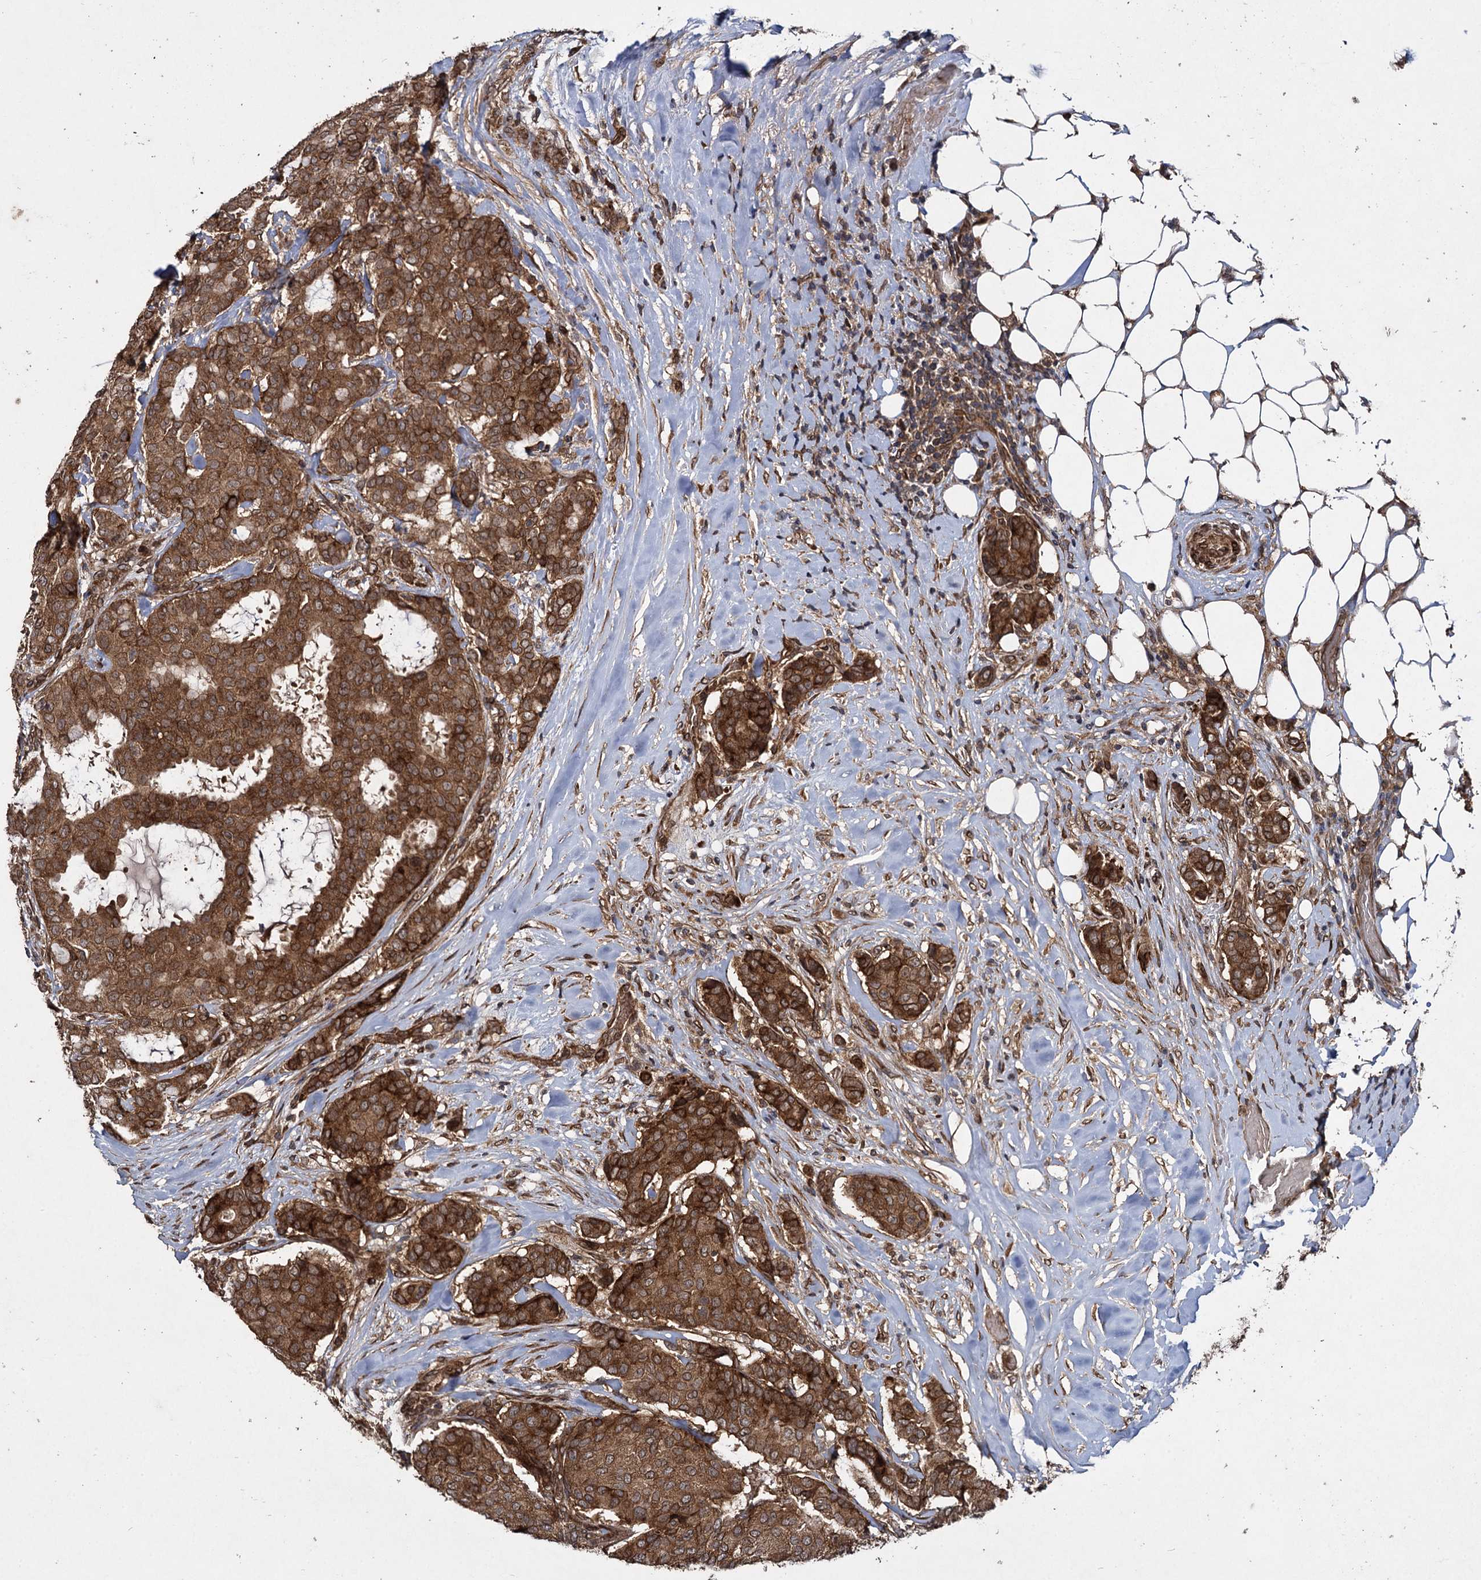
{"staining": {"intensity": "strong", "quantity": ">75%", "location": "cytoplasmic/membranous"}, "tissue": "breast cancer", "cell_type": "Tumor cells", "image_type": "cancer", "snomed": [{"axis": "morphology", "description": "Duct carcinoma"}, {"axis": "topography", "description": "Breast"}], "caption": "A high amount of strong cytoplasmic/membranous staining is identified in approximately >75% of tumor cells in breast invasive ductal carcinoma tissue. (IHC, brightfield microscopy, high magnification).", "gene": "DCP1B", "patient": {"sex": "female", "age": 75}}